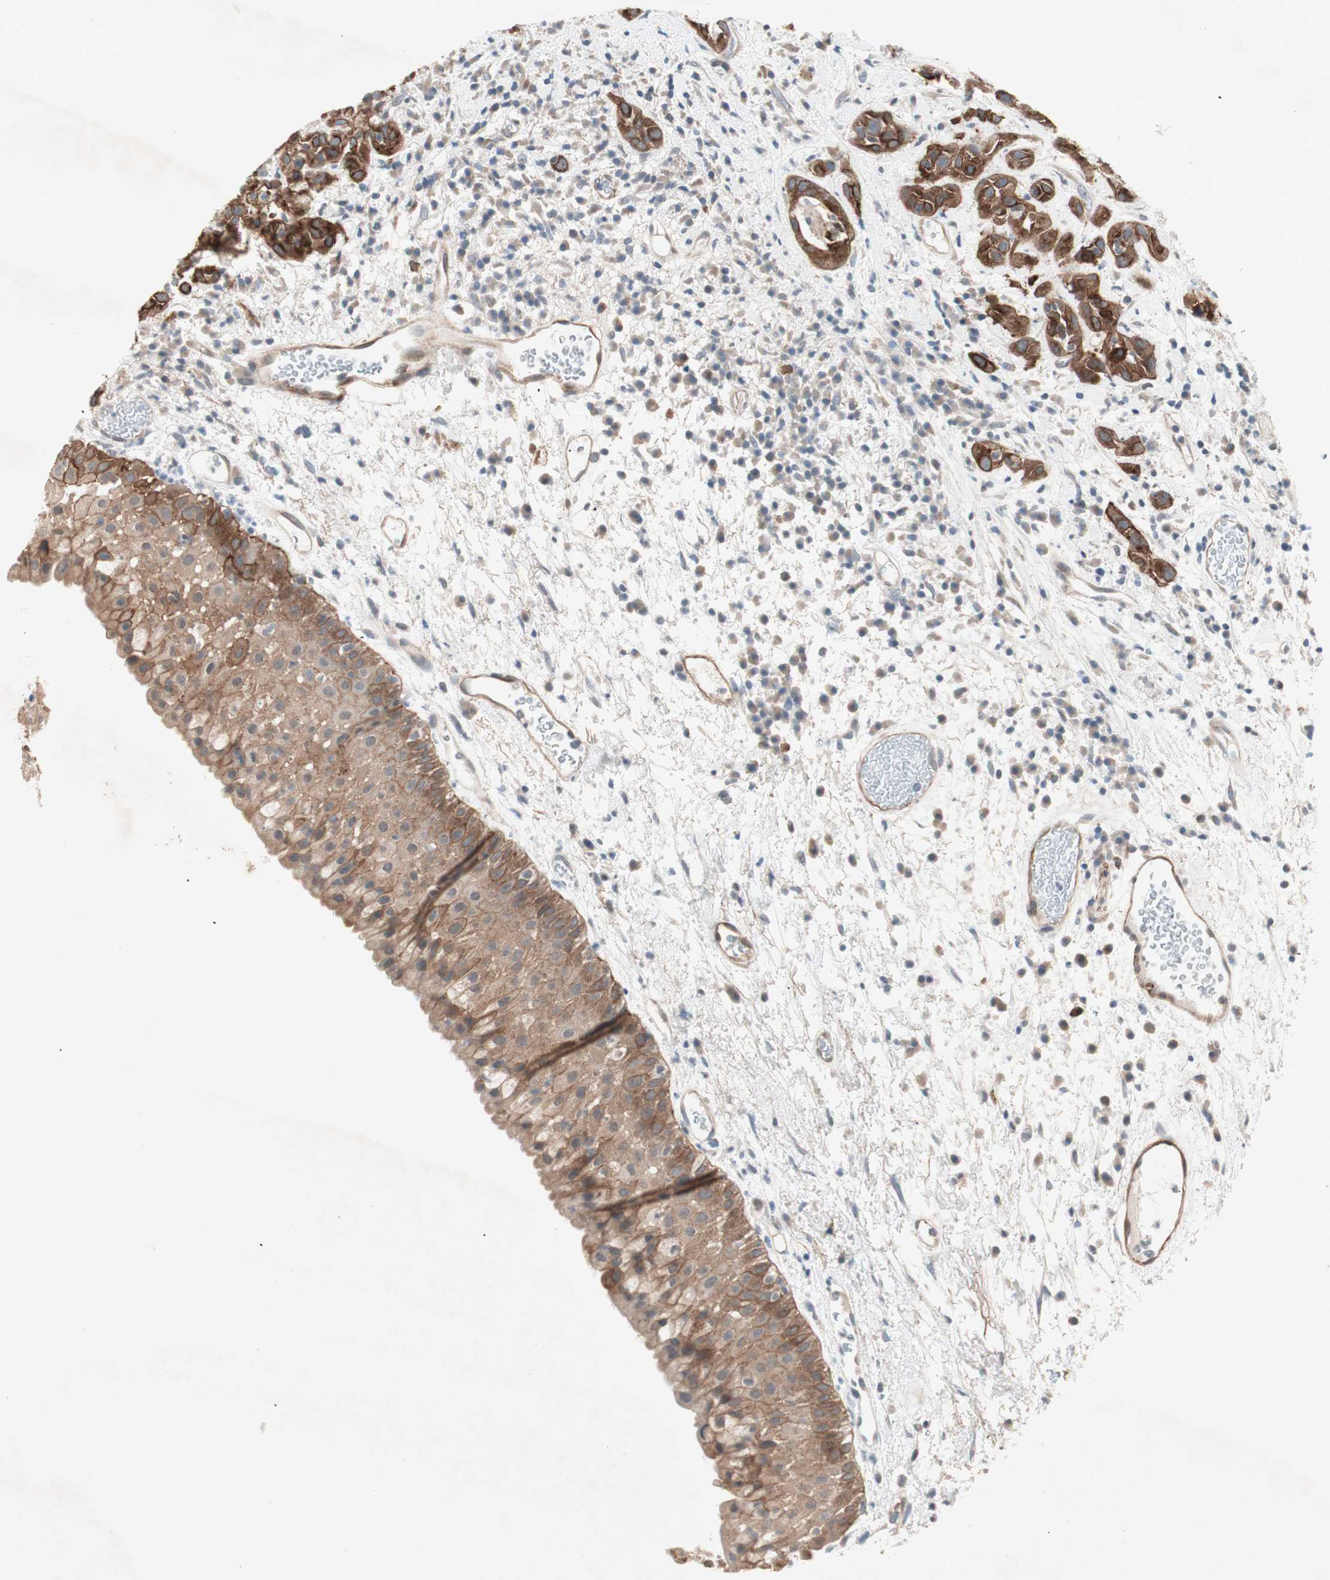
{"staining": {"intensity": "strong", "quantity": "25%-75%", "location": "cytoplasmic/membranous"}, "tissue": "head and neck cancer", "cell_type": "Tumor cells", "image_type": "cancer", "snomed": [{"axis": "morphology", "description": "Squamous cell carcinoma, NOS"}, {"axis": "topography", "description": "Head-Neck"}], "caption": "Immunohistochemical staining of human head and neck cancer shows high levels of strong cytoplasmic/membranous protein positivity in approximately 25%-75% of tumor cells.", "gene": "ITGB4", "patient": {"sex": "male", "age": 62}}